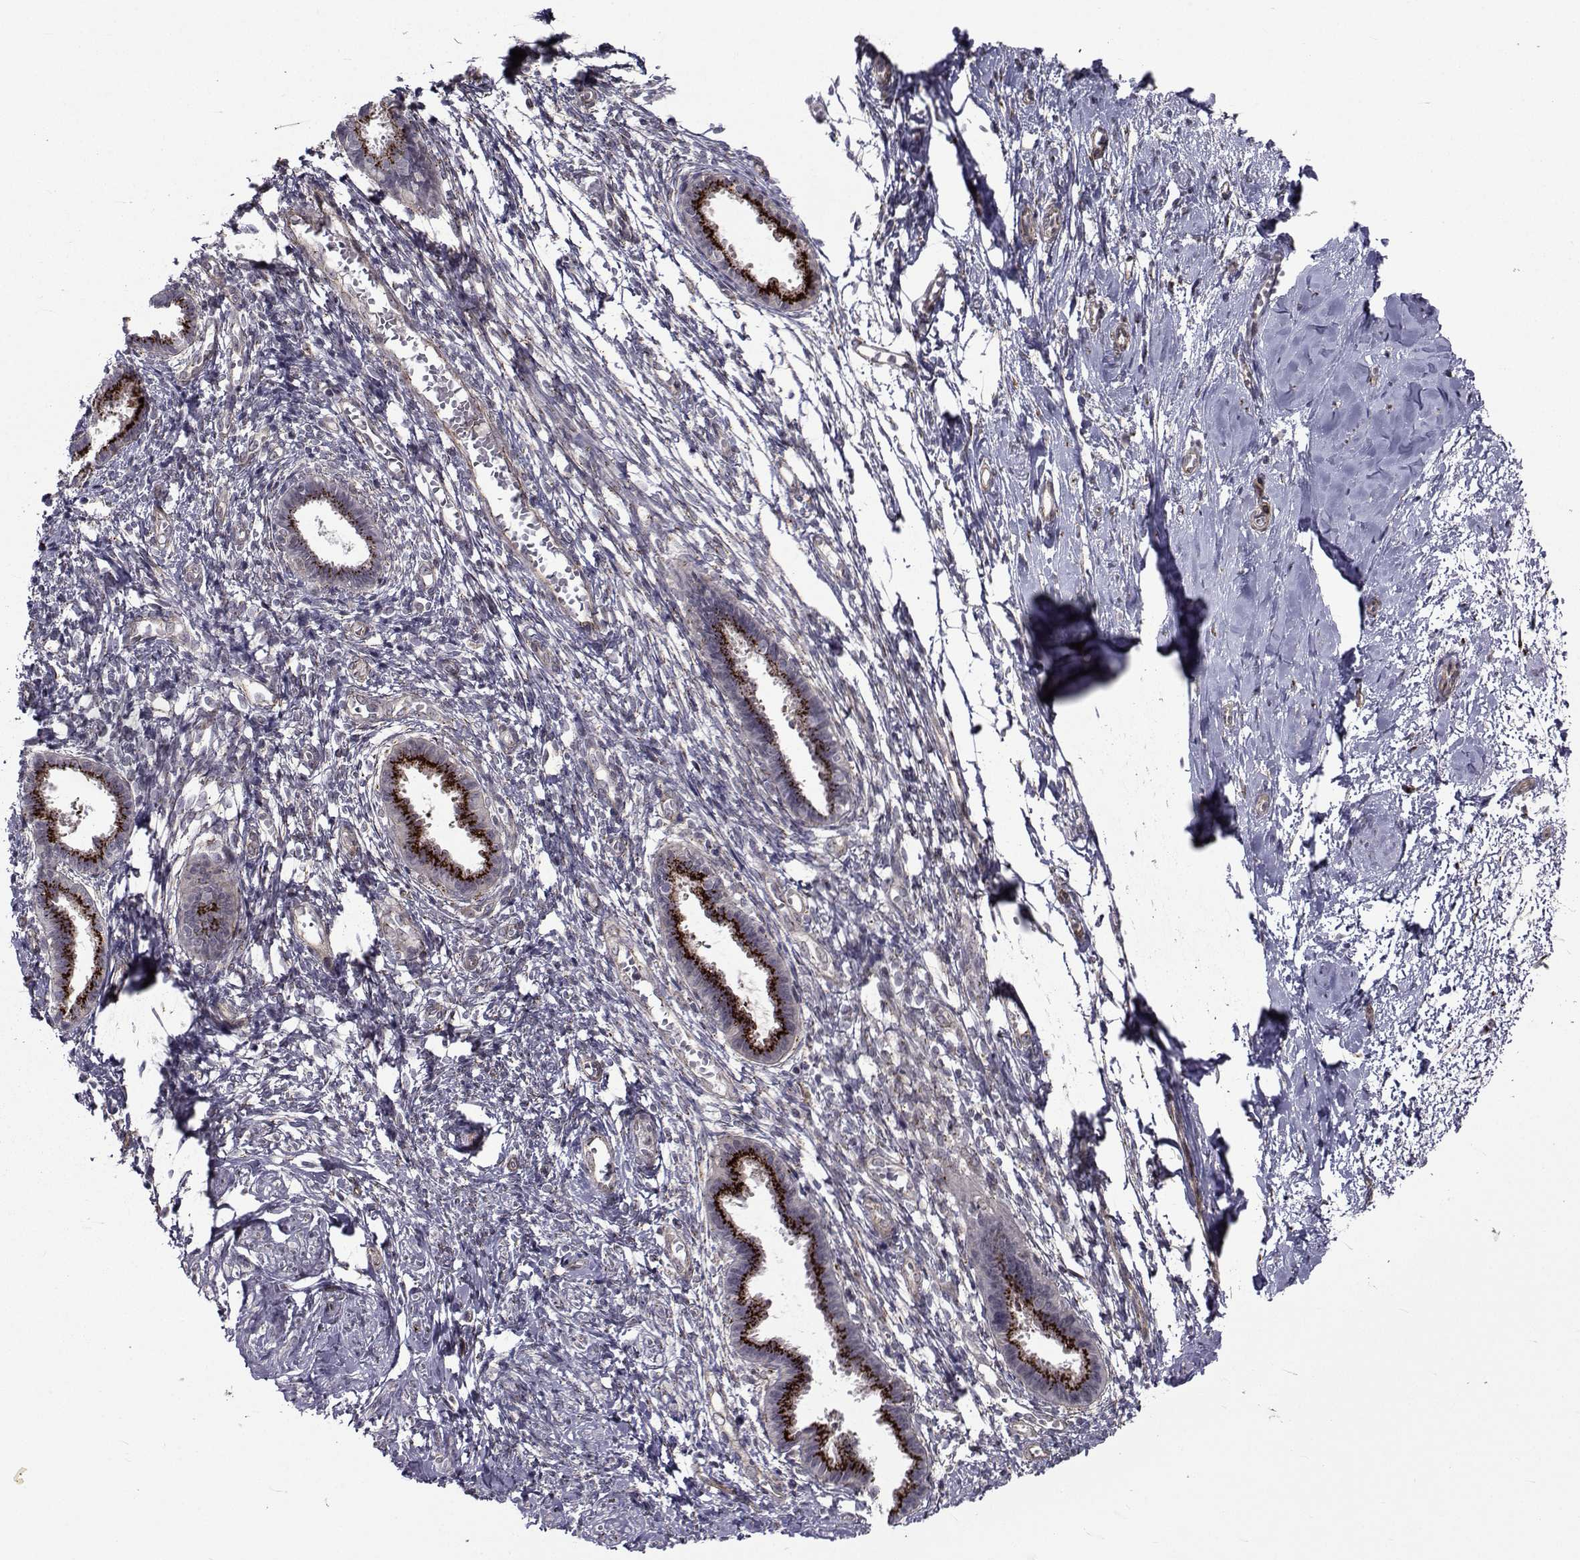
{"staining": {"intensity": "negative", "quantity": "none", "location": "none"}, "tissue": "endometrium", "cell_type": "Cells in endometrial stroma", "image_type": "normal", "snomed": [{"axis": "morphology", "description": "Normal tissue, NOS"}, {"axis": "topography", "description": "Cervix"}, {"axis": "topography", "description": "Endometrium"}], "caption": "Protein analysis of benign endometrium shows no significant staining in cells in endometrial stroma. Nuclei are stained in blue.", "gene": "ATP6V1C2", "patient": {"sex": "female", "age": 37}}